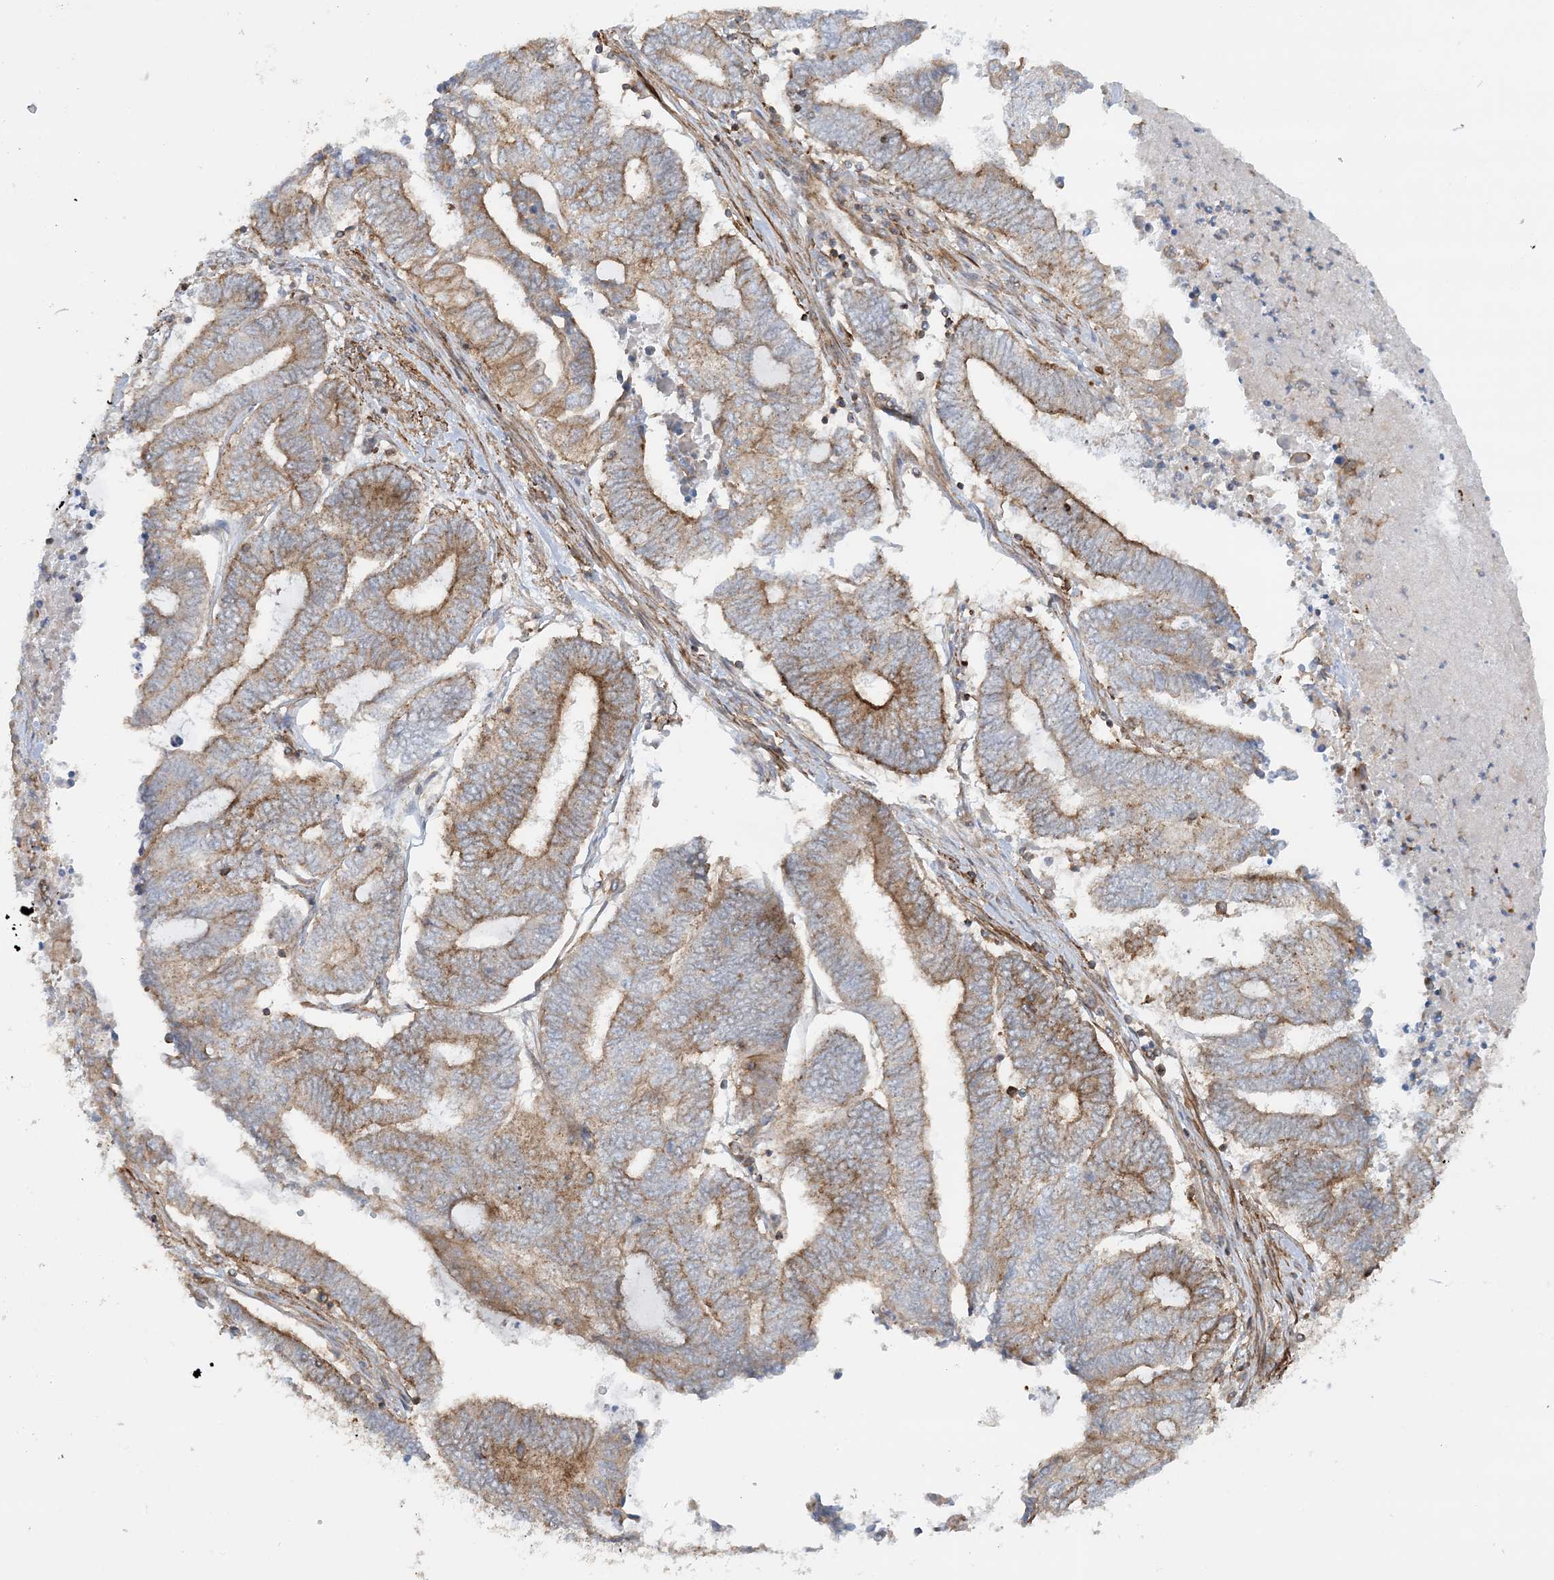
{"staining": {"intensity": "moderate", "quantity": "25%-75%", "location": "cytoplasmic/membranous"}, "tissue": "endometrial cancer", "cell_type": "Tumor cells", "image_type": "cancer", "snomed": [{"axis": "morphology", "description": "Adenocarcinoma, NOS"}, {"axis": "topography", "description": "Uterus"}, {"axis": "topography", "description": "Endometrium"}], "caption": "Brown immunohistochemical staining in adenocarcinoma (endometrial) exhibits moderate cytoplasmic/membranous positivity in approximately 25%-75% of tumor cells.", "gene": "STAM2", "patient": {"sex": "female", "age": 70}}